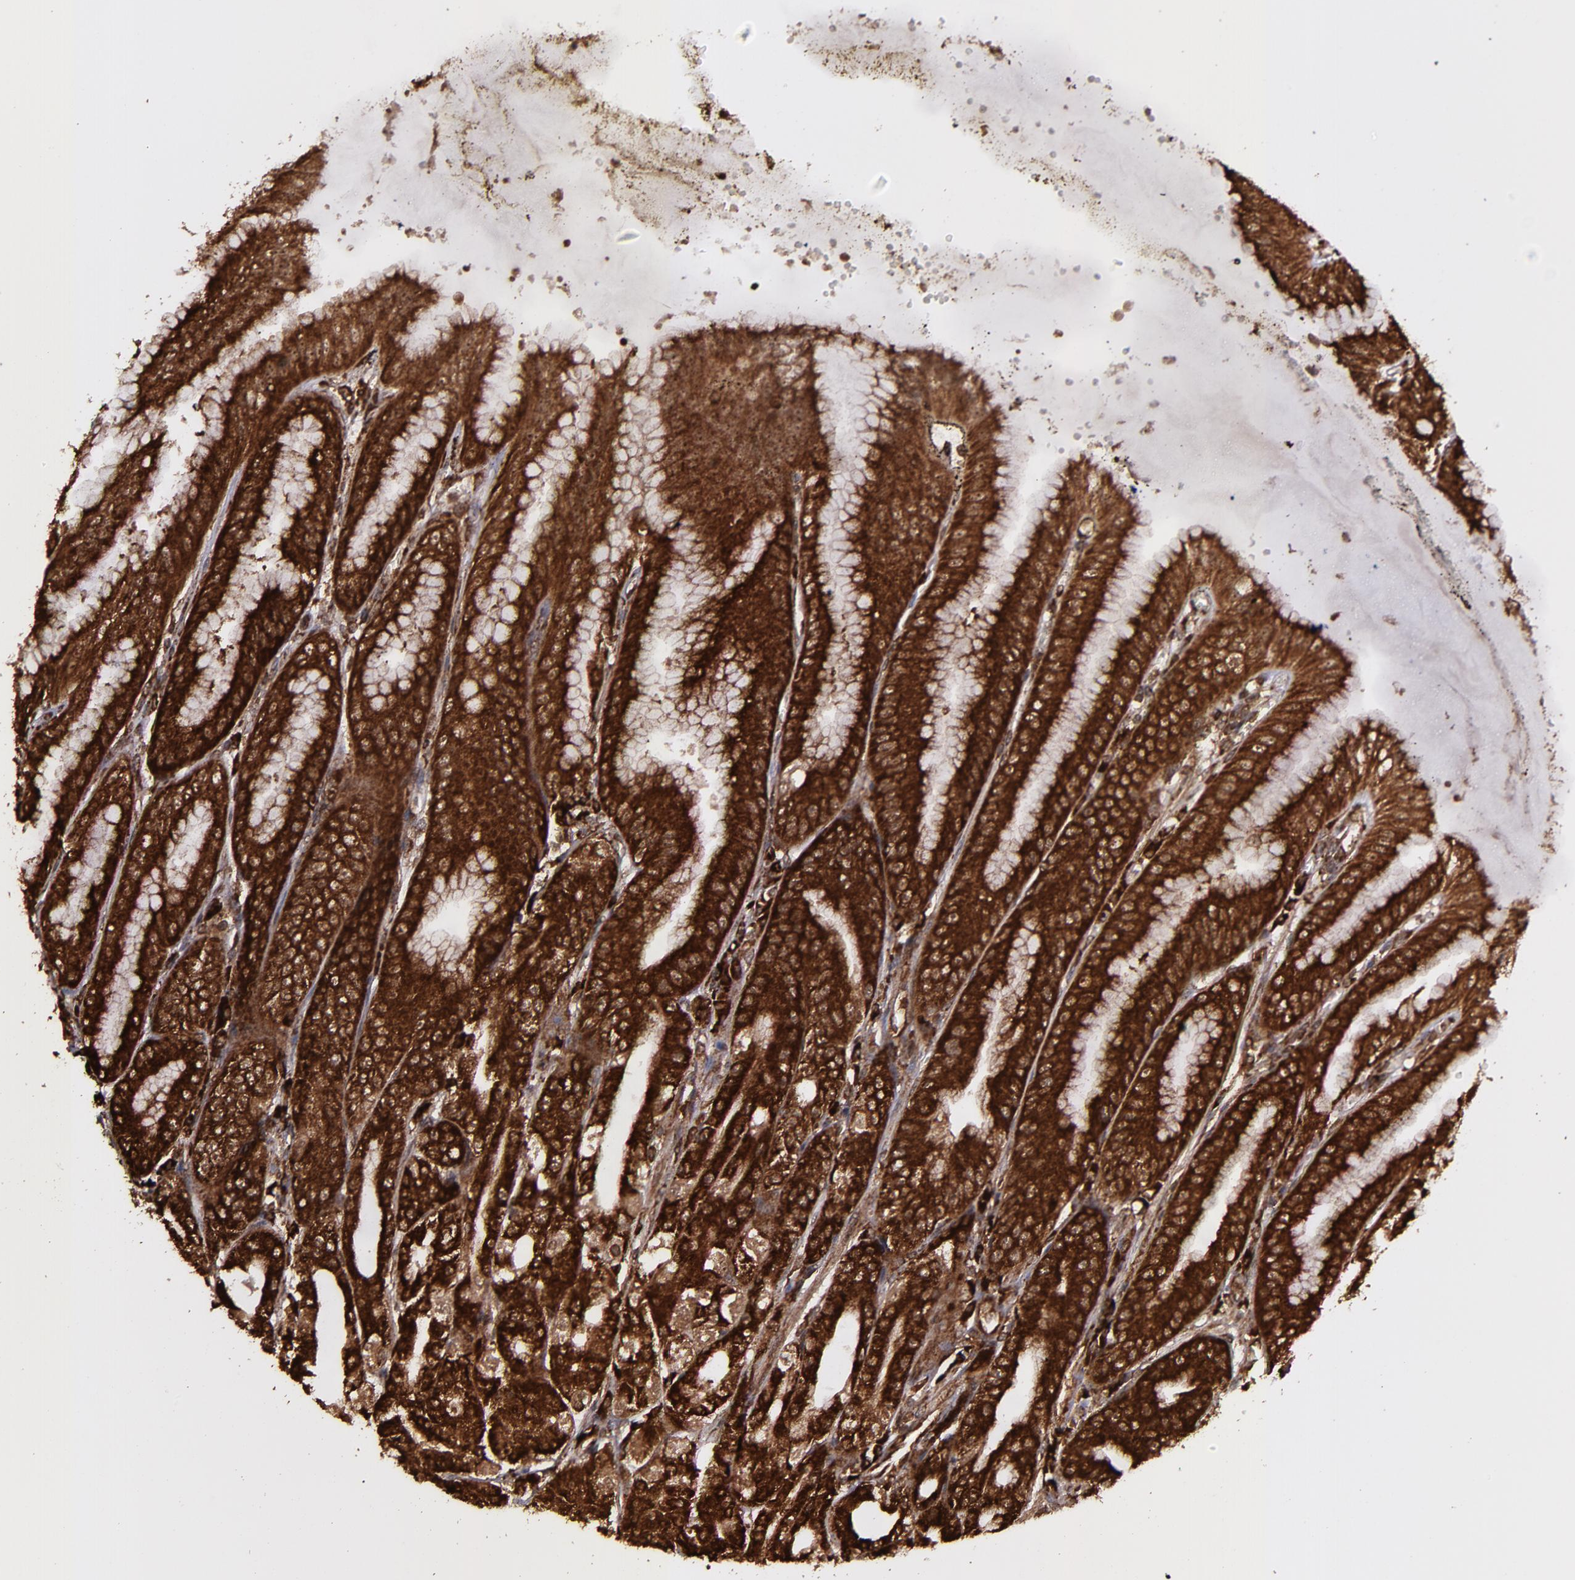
{"staining": {"intensity": "strong", "quantity": ">75%", "location": "cytoplasmic/membranous,nuclear"}, "tissue": "stomach", "cell_type": "Glandular cells", "image_type": "normal", "snomed": [{"axis": "morphology", "description": "Normal tissue, NOS"}, {"axis": "topography", "description": "Stomach, lower"}], "caption": "Stomach stained with immunohistochemistry (IHC) demonstrates strong cytoplasmic/membranous,nuclear staining in about >75% of glandular cells. (IHC, brightfield microscopy, high magnification).", "gene": "EIF4ENIF1", "patient": {"sex": "male", "age": 71}}